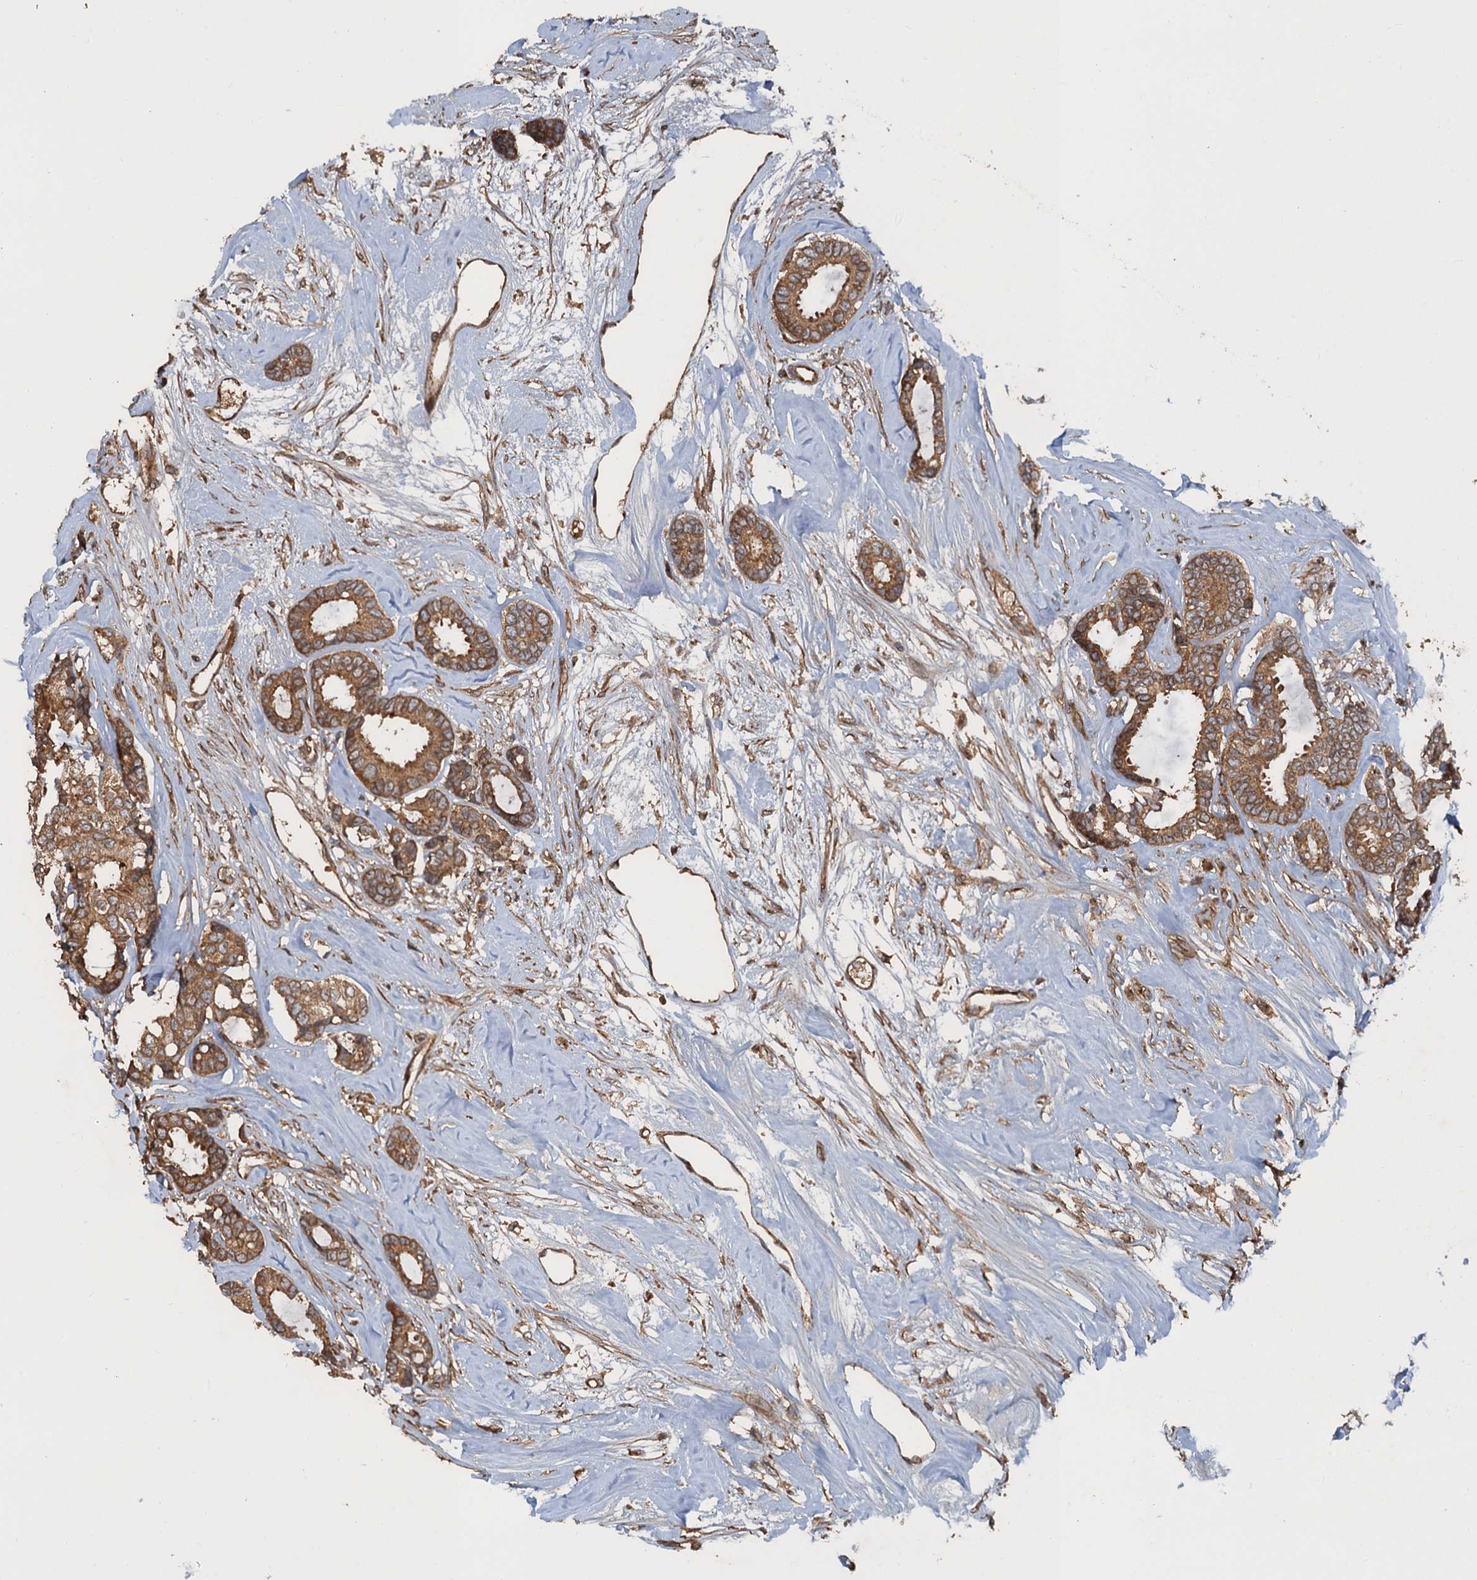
{"staining": {"intensity": "moderate", "quantity": ">75%", "location": "cytoplasmic/membranous"}, "tissue": "breast cancer", "cell_type": "Tumor cells", "image_type": "cancer", "snomed": [{"axis": "morphology", "description": "Duct carcinoma"}, {"axis": "topography", "description": "Breast"}], "caption": "A histopathology image showing moderate cytoplasmic/membranous staining in about >75% of tumor cells in breast cancer (invasive ductal carcinoma), as visualized by brown immunohistochemical staining.", "gene": "GLE1", "patient": {"sex": "female", "age": 87}}